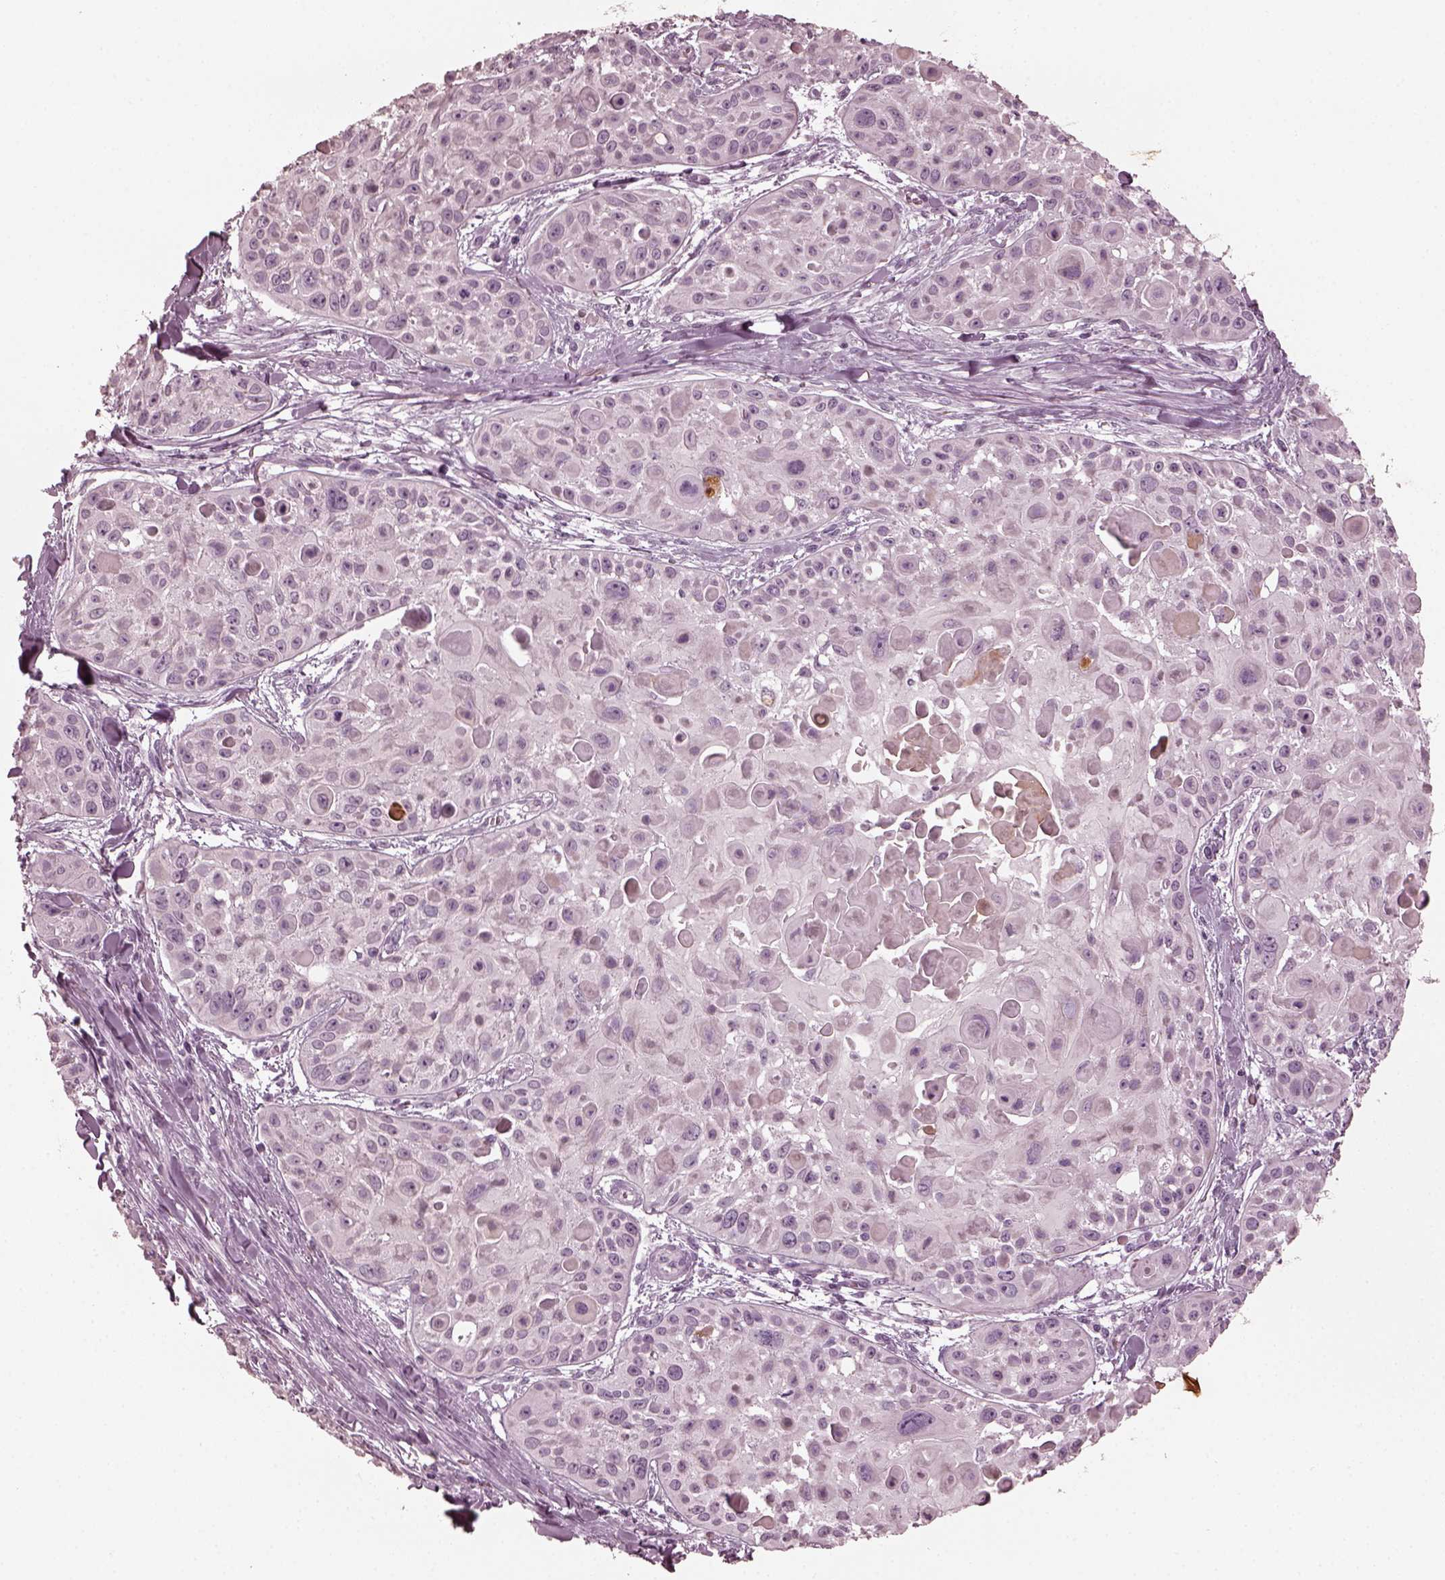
{"staining": {"intensity": "negative", "quantity": "none", "location": "none"}, "tissue": "skin cancer", "cell_type": "Tumor cells", "image_type": "cancer", "snomed": [{"axis": "morphology", "description": "Squamous cell carcinoma, NOS"}, {"axis": "topography", "description": "Skin"}, {"axis": "topography", "description": "Anal"}], "caption": "This is an IHC photomicrograph of skin cancer (squamous cell carcinoma). There is no expression in tumor cells.", "gene": "GRM6", "patient": {"sex": "female", "age": 75}}